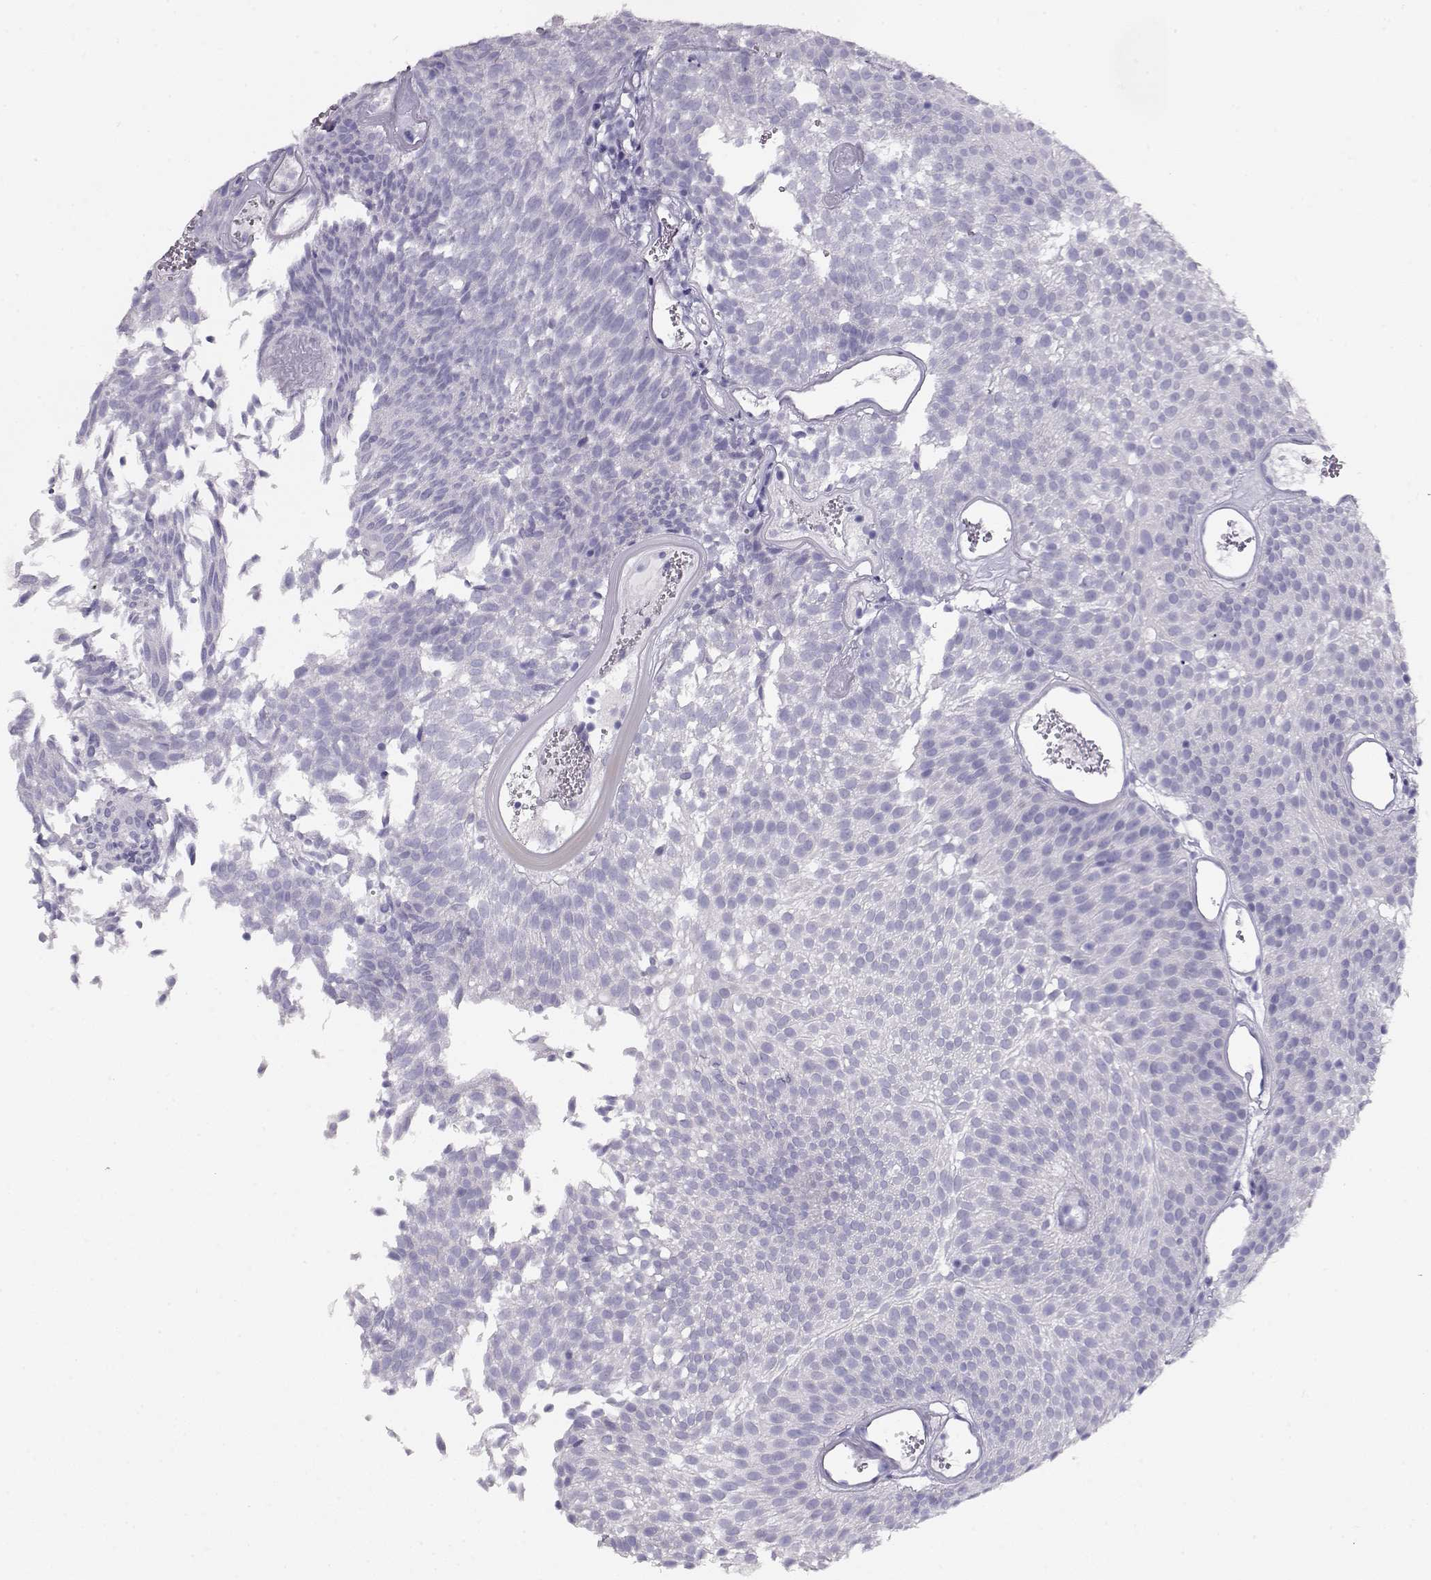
{"staining": {"intensity": "negative", "quantity": "none", "location": "none"}, "tissue": "urothelial cancer", "cell_type": "Tumor cells", "image_type": "cancer", "snomed": [{"axis": "morphology", "description": "Urothelial carcinoma, Low grade"}, {"axis": "topography", "description": "Urinary bladder"}], "caption": "This histopathology image is of low-grade urothelial carcinoma stained with IHC to label a protein in brown with the nuclei are counter-stained blue. There is no staining in tumor cells.", "gene": "ACTN2", "patient": {"sex": "male", "age": 52}}